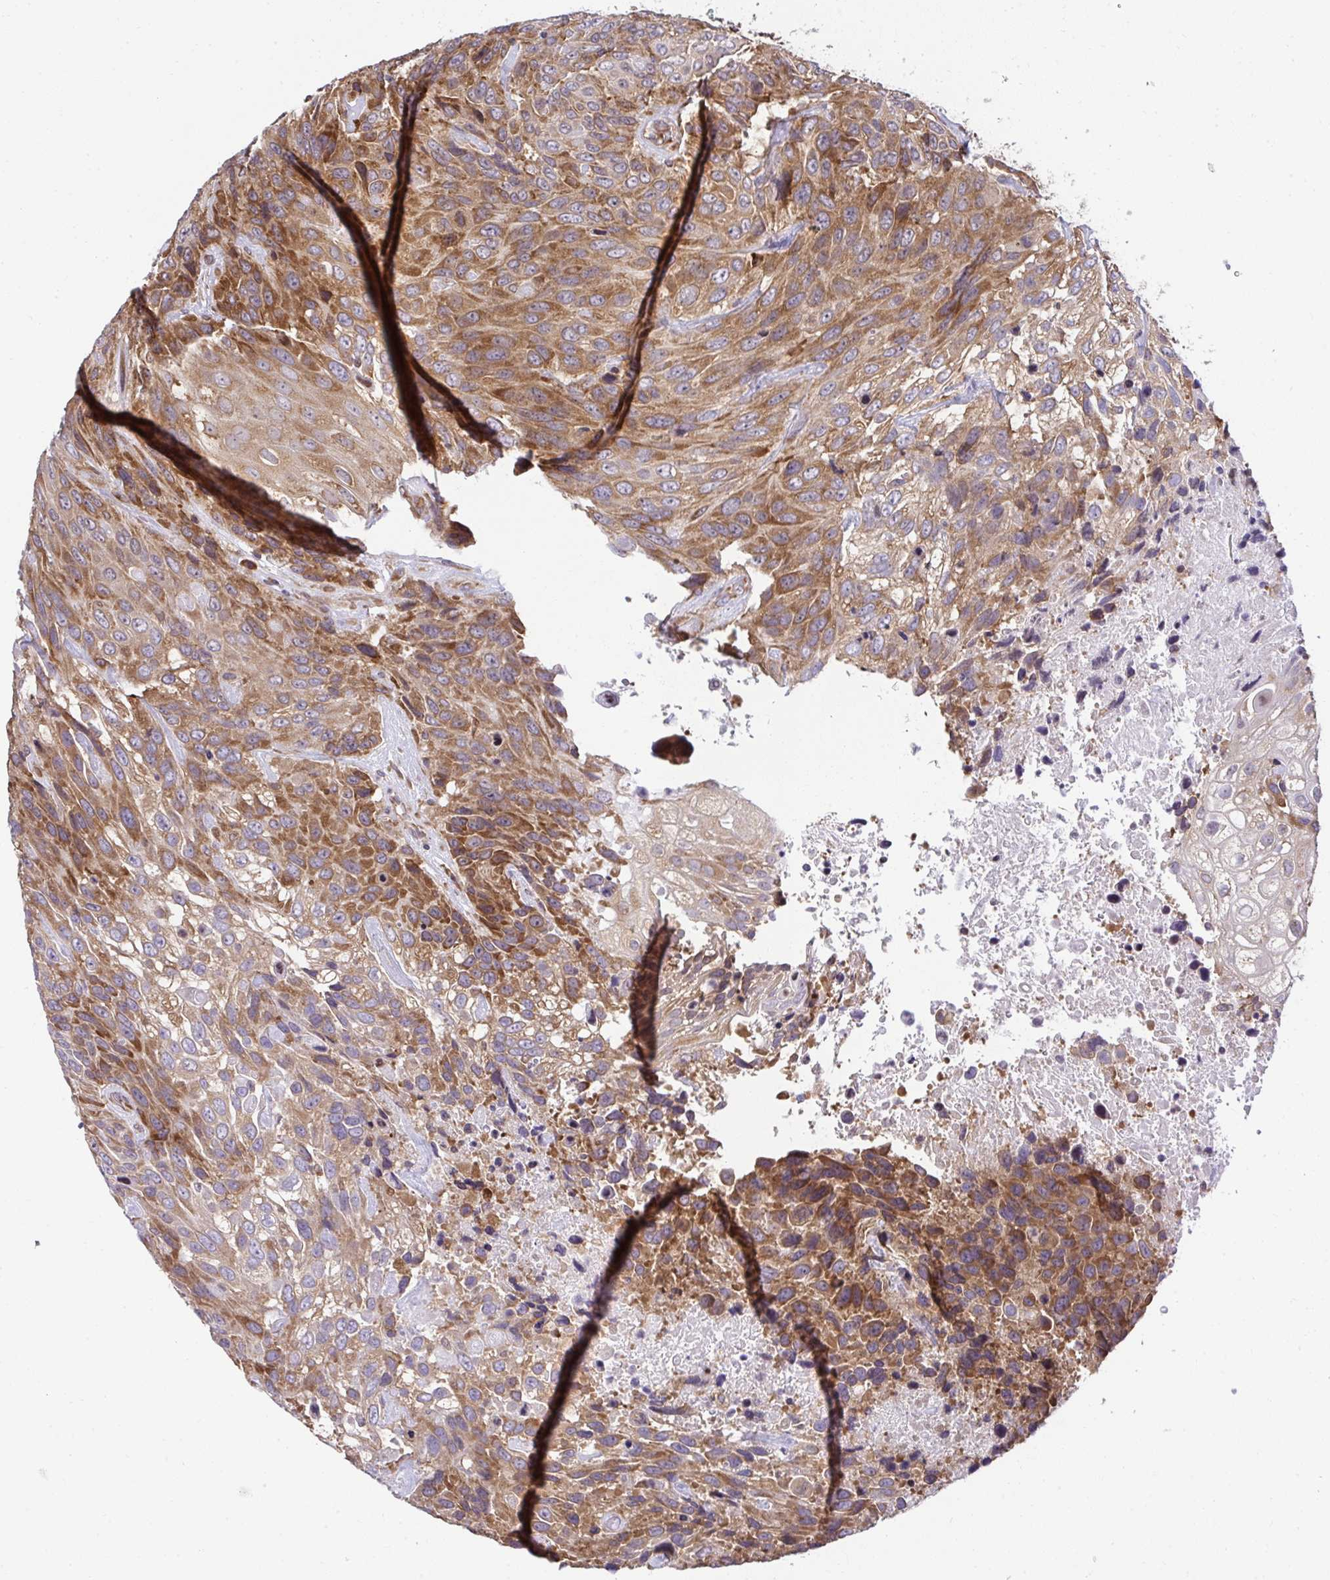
{"staining": {"intensity": "moderate", "quantity": ">75%", "location": "cytoplasmic/membranous"}, "tissue": "urothelial cancer", "cell_type": "Tumor cells", "image_type": "cancer", "snomed": [{"axis": "morphology", "description": "Urothelial carcinoma, High grade"}, {"axis": "topography", "description": "Urinary bladder"}], "caption": "Immunohistochemical staining of human urothelial cancer displays medium levels of moderate cytoplasmic/membranous protein staining in approximately >75% of tumor cells.", "gene": "RPS7", "patient": {"sex": "female", "age": 70}}